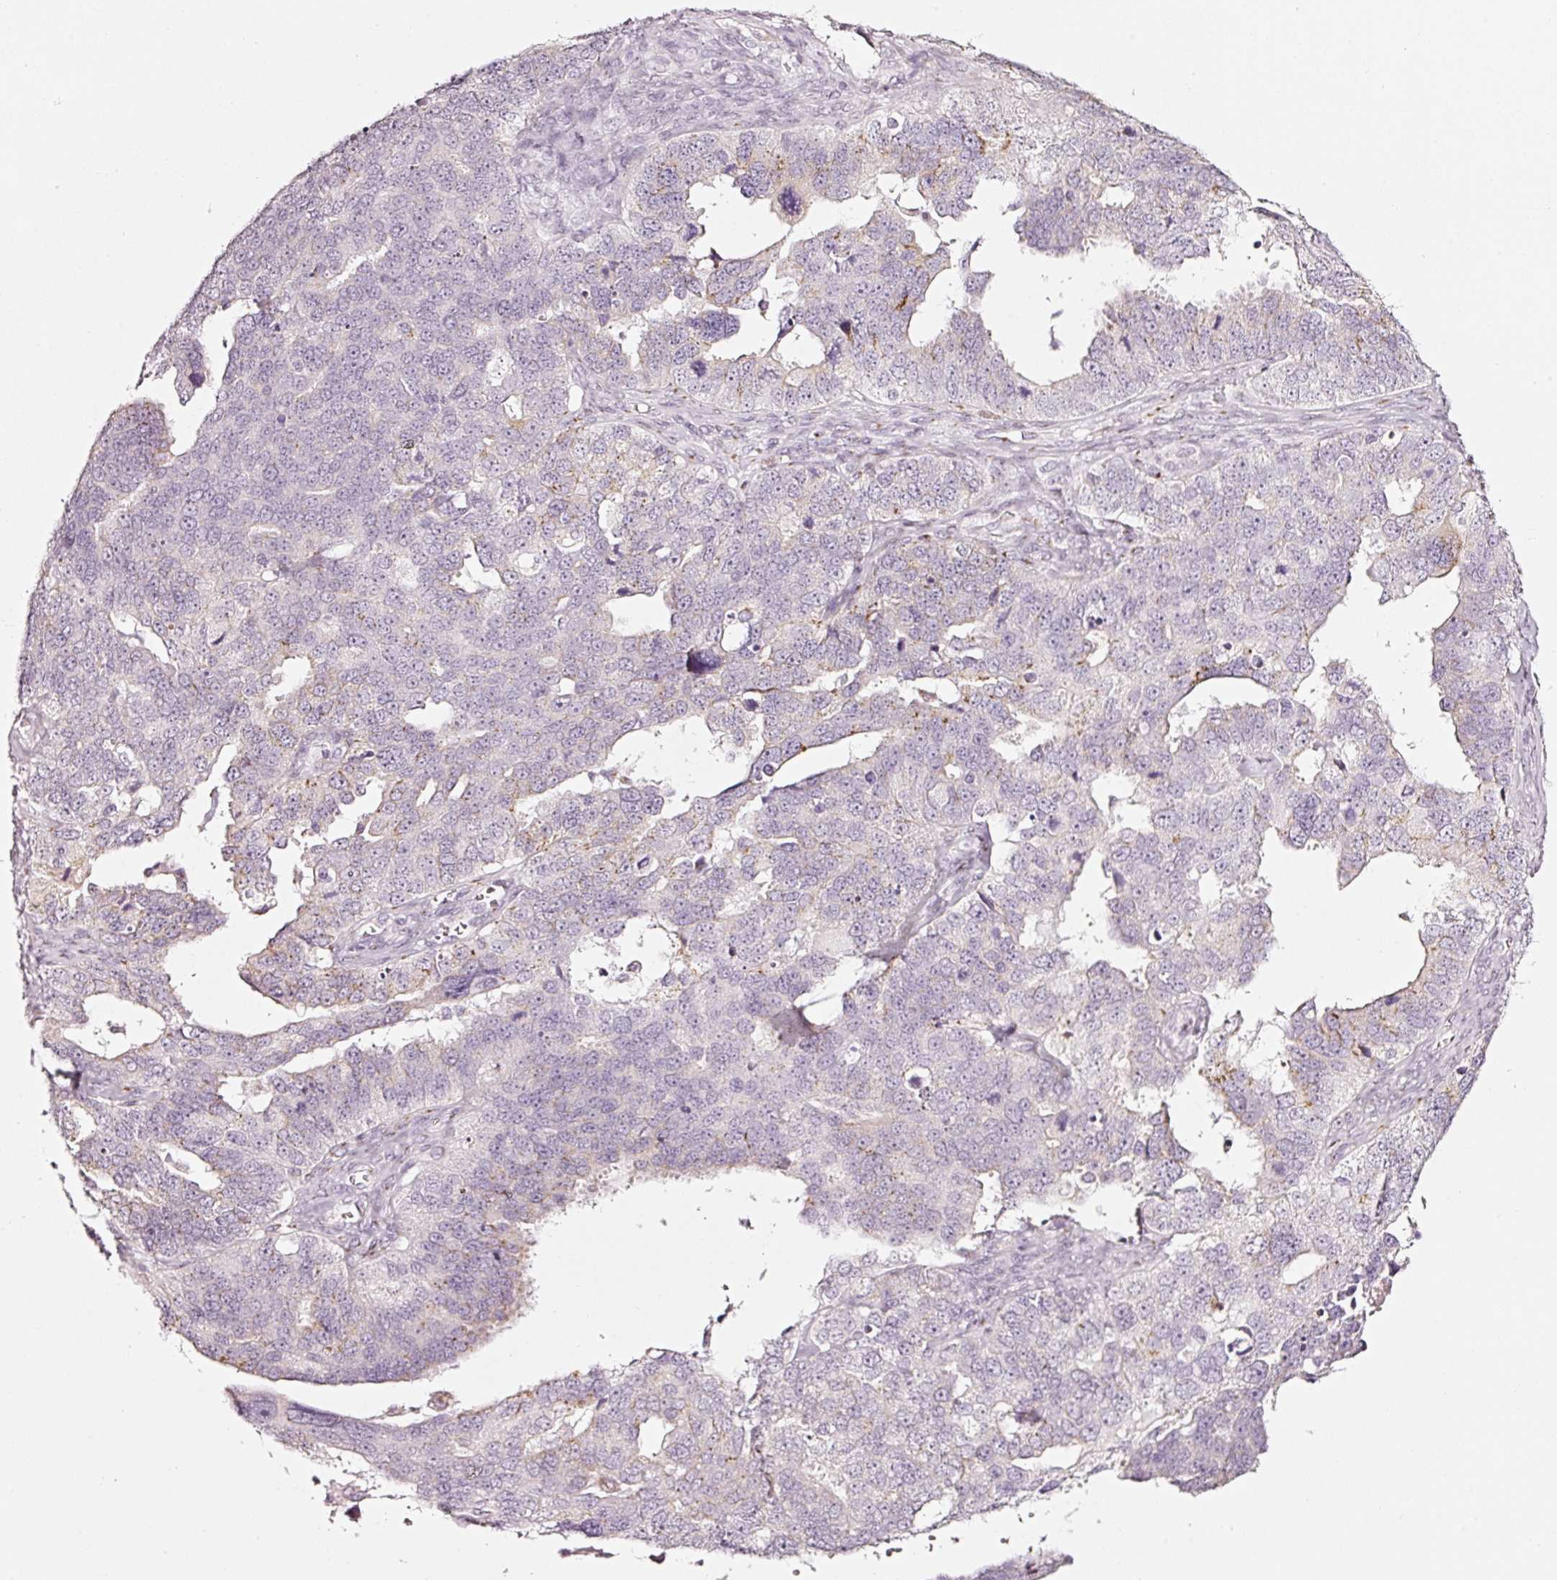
{"staining": {"intensity": "weak", "quantity": "<25%", "location": "cytoplasmic/membranous"}, "tissue": "ovarian cancer", "cell_type": "Tumor cells", "image_type": "cancer", "snomed": [{"axis": "morphology", "description": "Cystadenocarcinoma, serous, NOS"}, {"axis": "topography", "description": "Ovary"}], "caption": "IHC of human ovarian cancer (serous cystadenocarcinoma) exhibits no positivity in tumor cells. The staining is performed using DAB brown chromogen with nuclei counter-stained in using hematoxylin.", "gene": "SDF4", "patient": {"sex": "female", "age": 76}}